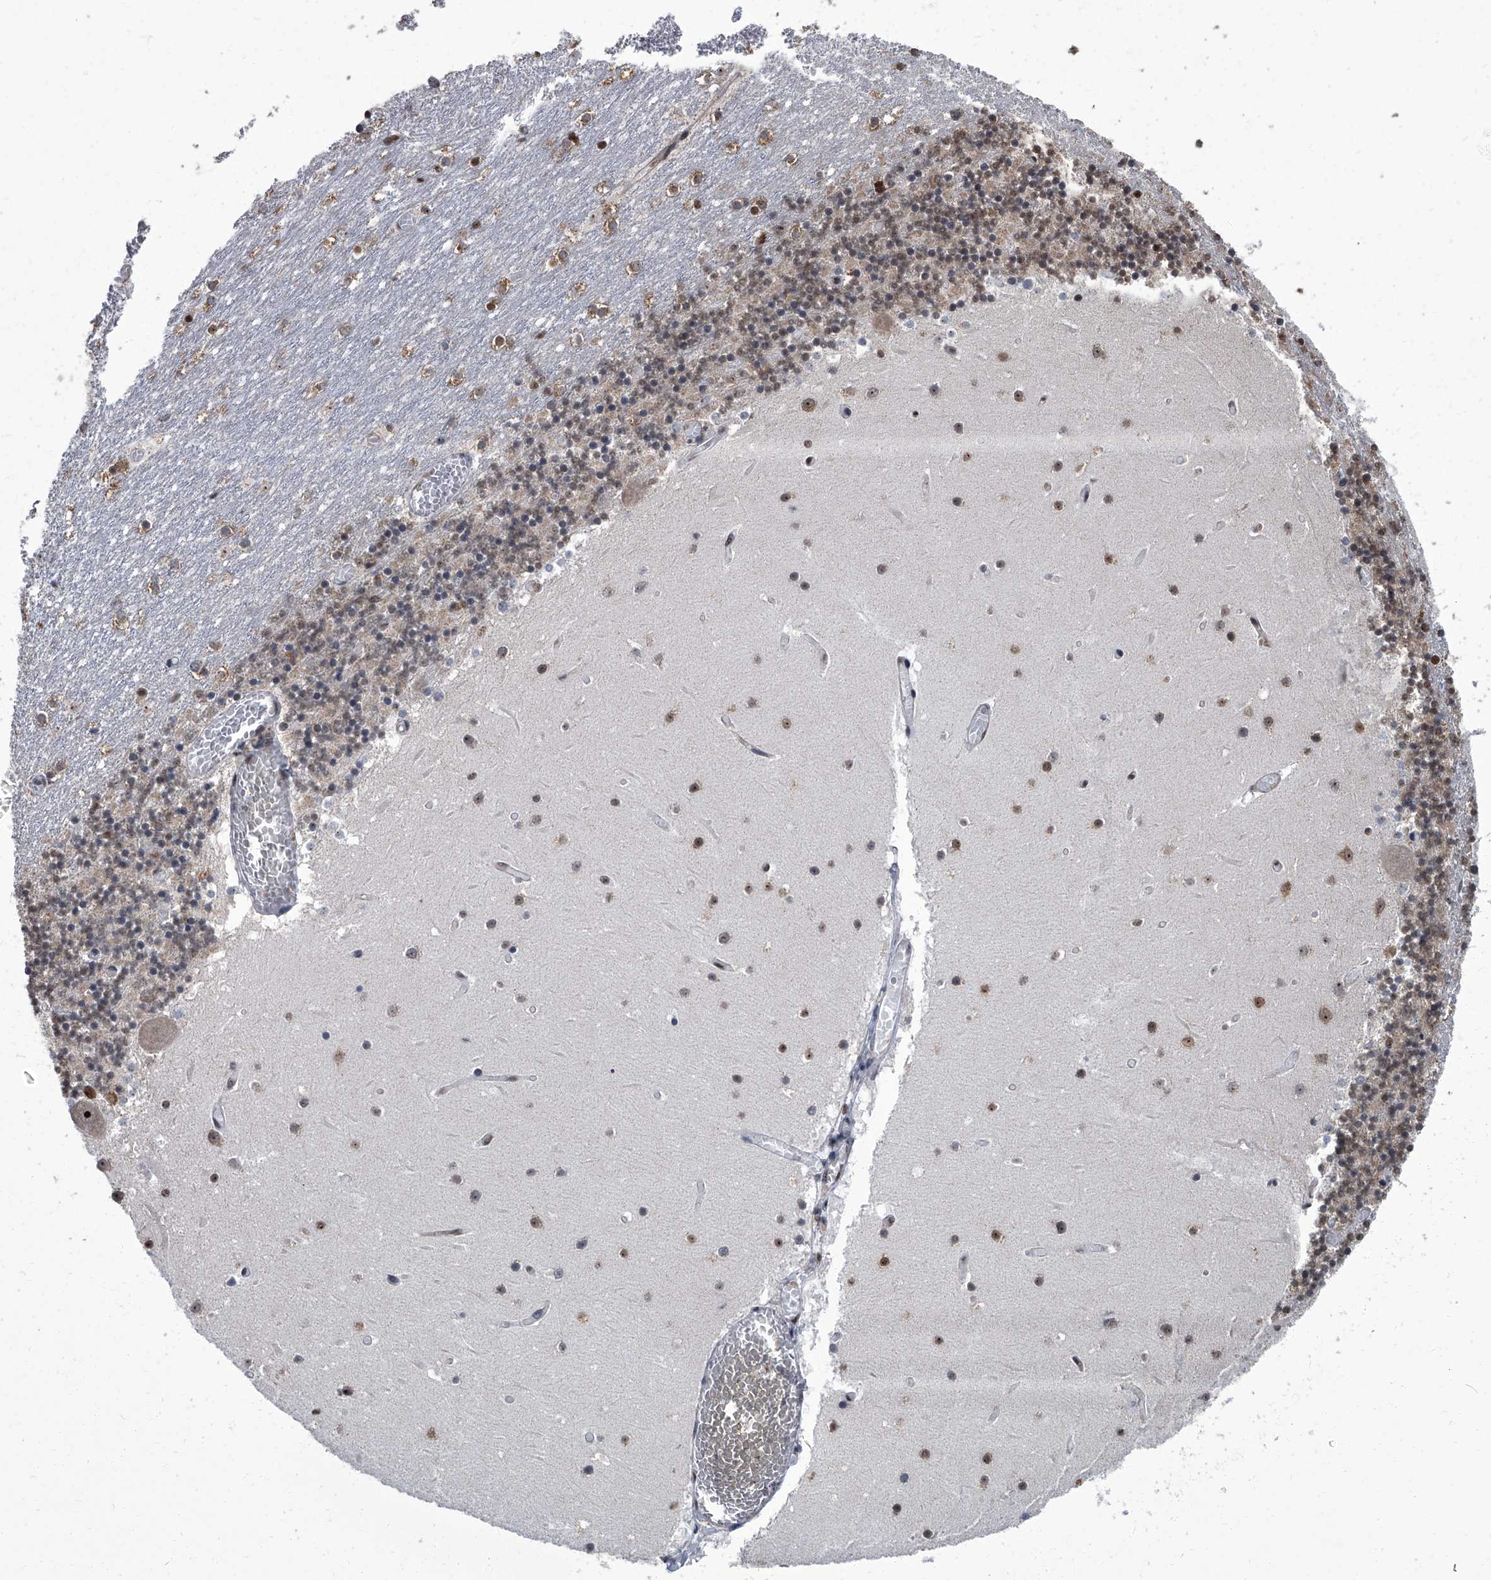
{"staining": {"intensity": "weak", "quantity": "<25%", "location": "cytoplasmic/membranous"}, "tissue": "cerebellum", "cell_type": "Cells in granular layer", "image_type": "normal", "snomed": [{"axis": "morphology", "description": "Normal tissue, NOS"}, {"axis": "topography", "description": "Cerebellum"}], "caption": "An IHC image of normal cerebellum is shown. There is no staining in cells in granular layer of cerebellum. (IHC, brightfield microscopy, high magnification).", "gene": "ZNF518B", "patient": {"sex": "female", "age": 28}}